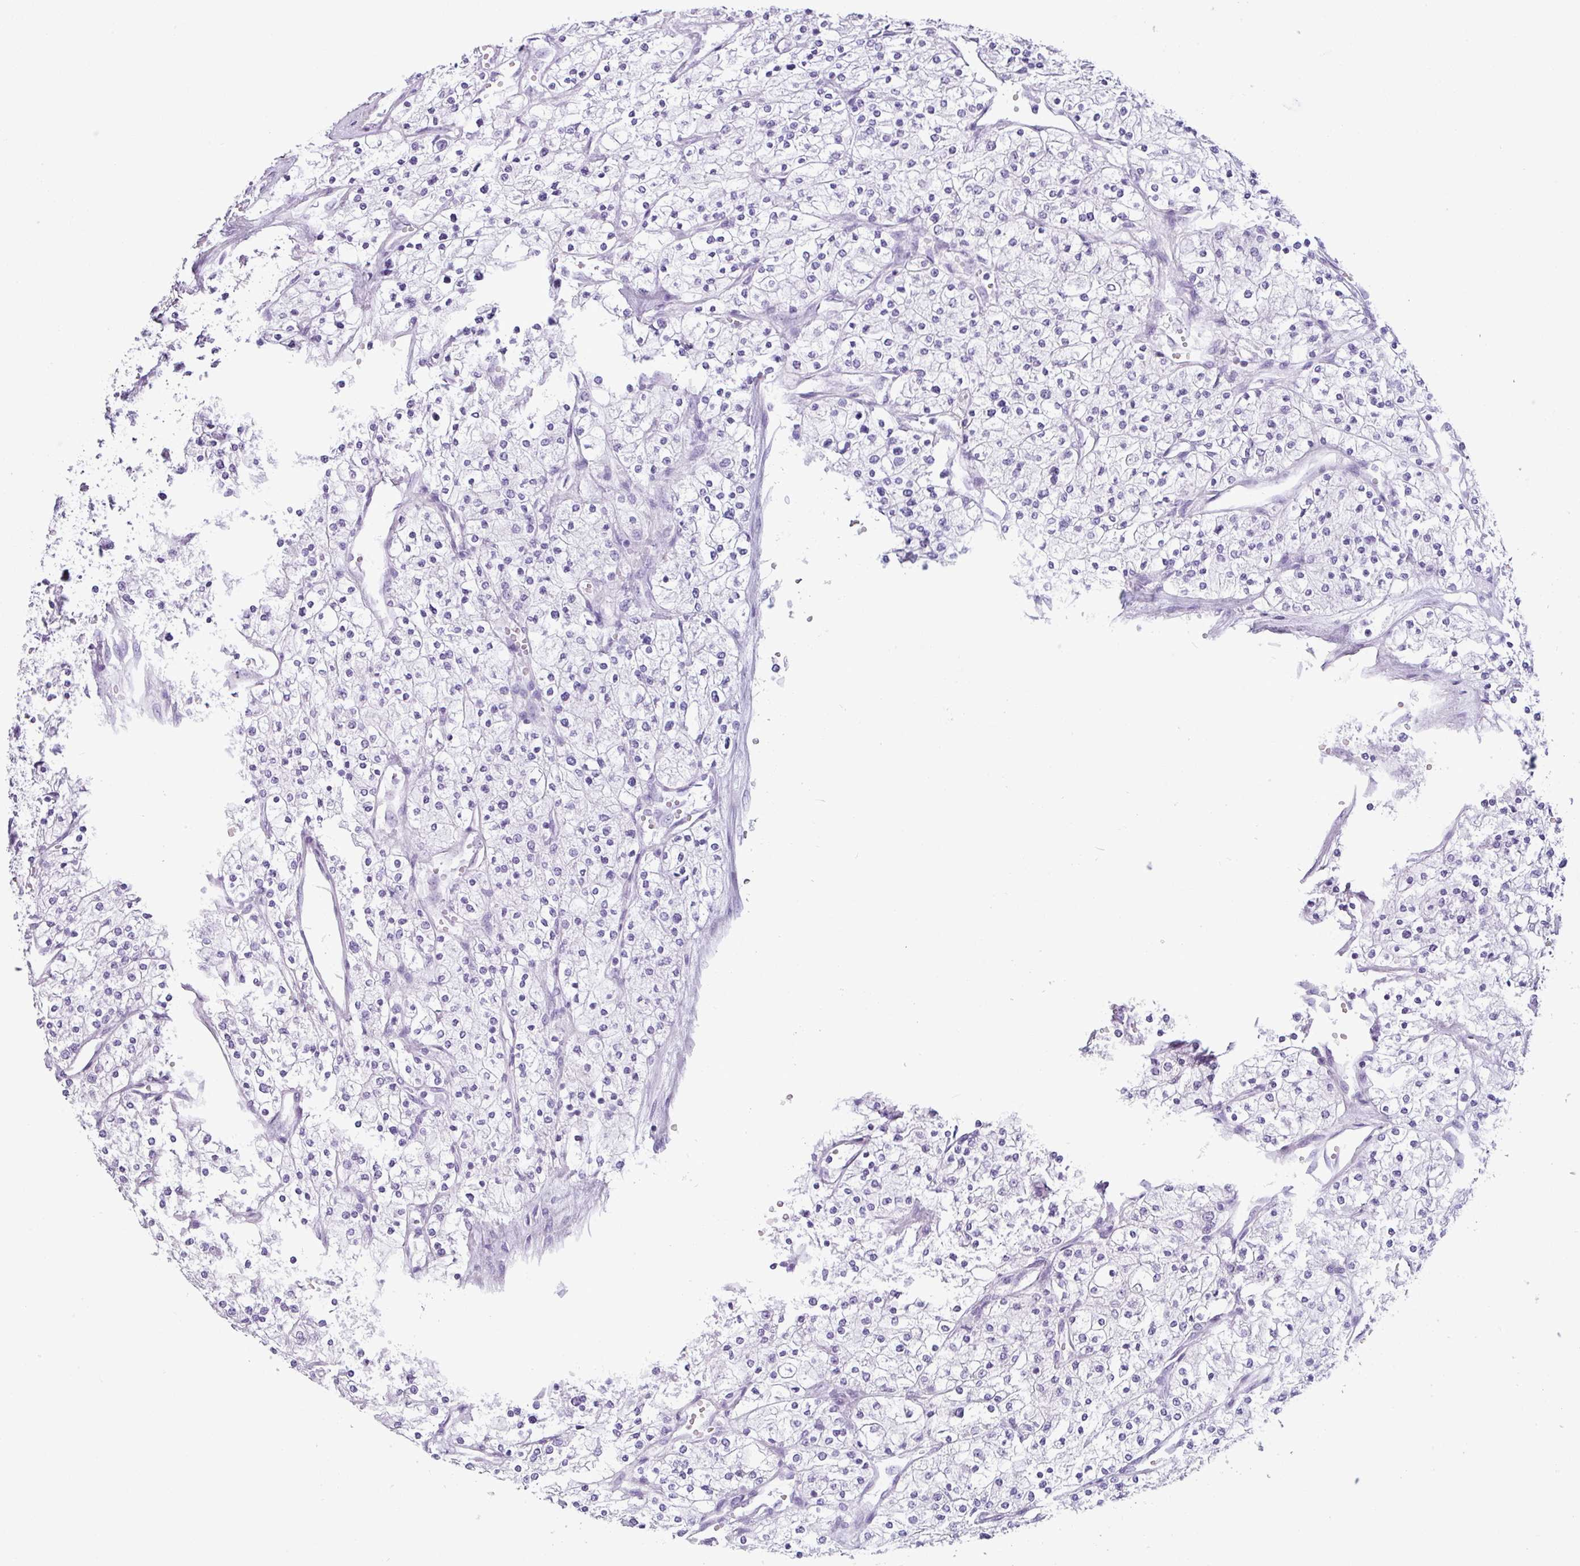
{"staining": {"intensity": "negative", "quantity": "none", "location": "none"}, "tissue": "renal cancer", "cell_type": "Tumor cells", "image_type": "cancer", "snomed": [{"axis": "morphology", "description": "Adenocarcinoma, NOS"}, {"axis": "topography", "description": "Kidney"}], "caption": "High magnification brightfield microscopy of renal cancer stained with DAB (3,3'-diaminobenzidine) (brown) and counterstained with hematoxylin (blue): tumor cells show no significant positivity. The staining is performed using DAB brown chromogen with nuclei counter-stained in using hematoxylin.", "gene": "SCT", "patient": {"sex": "male", "age": 80}}